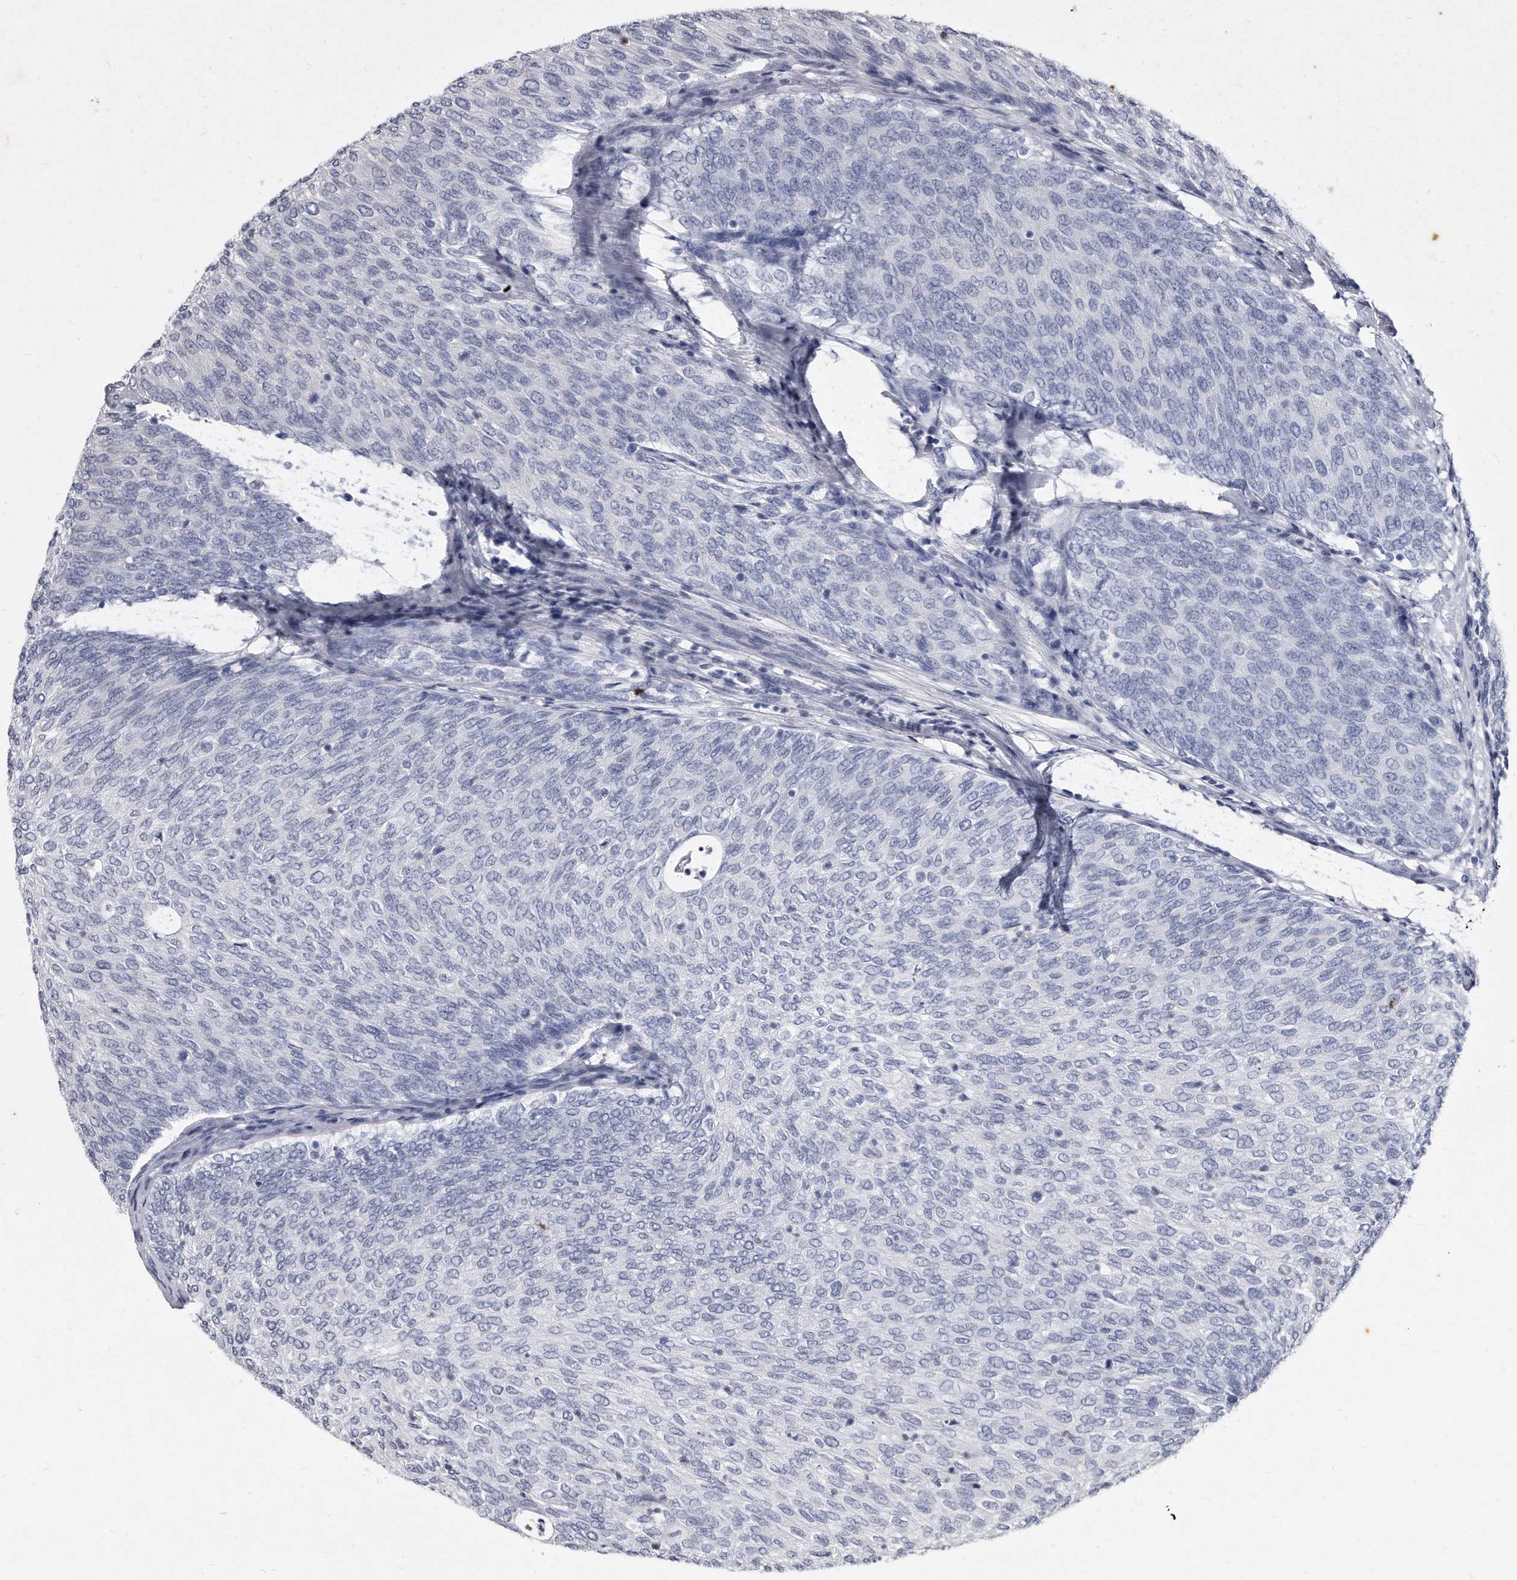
{"staining": {"intensity": "negative", "quantity": "none", "location": "none"}, "tissue": "urothelial cancer", "cell_type": "Tumor cells", "image_type": "cancer", "snomed": [{"axis": "morphology", "description": "Urothelial carcinoma, Low grade"}, {"axis": "topography", "description": "Urinary bladder"}], "caption": "High power microscopy photomicrograph of an IHC photomicrograph of urothelial cancer, revealing no significant expression in tumor cells.", "gene": "KLHDC3", "patient": {"sex": "female", "age": 79}}